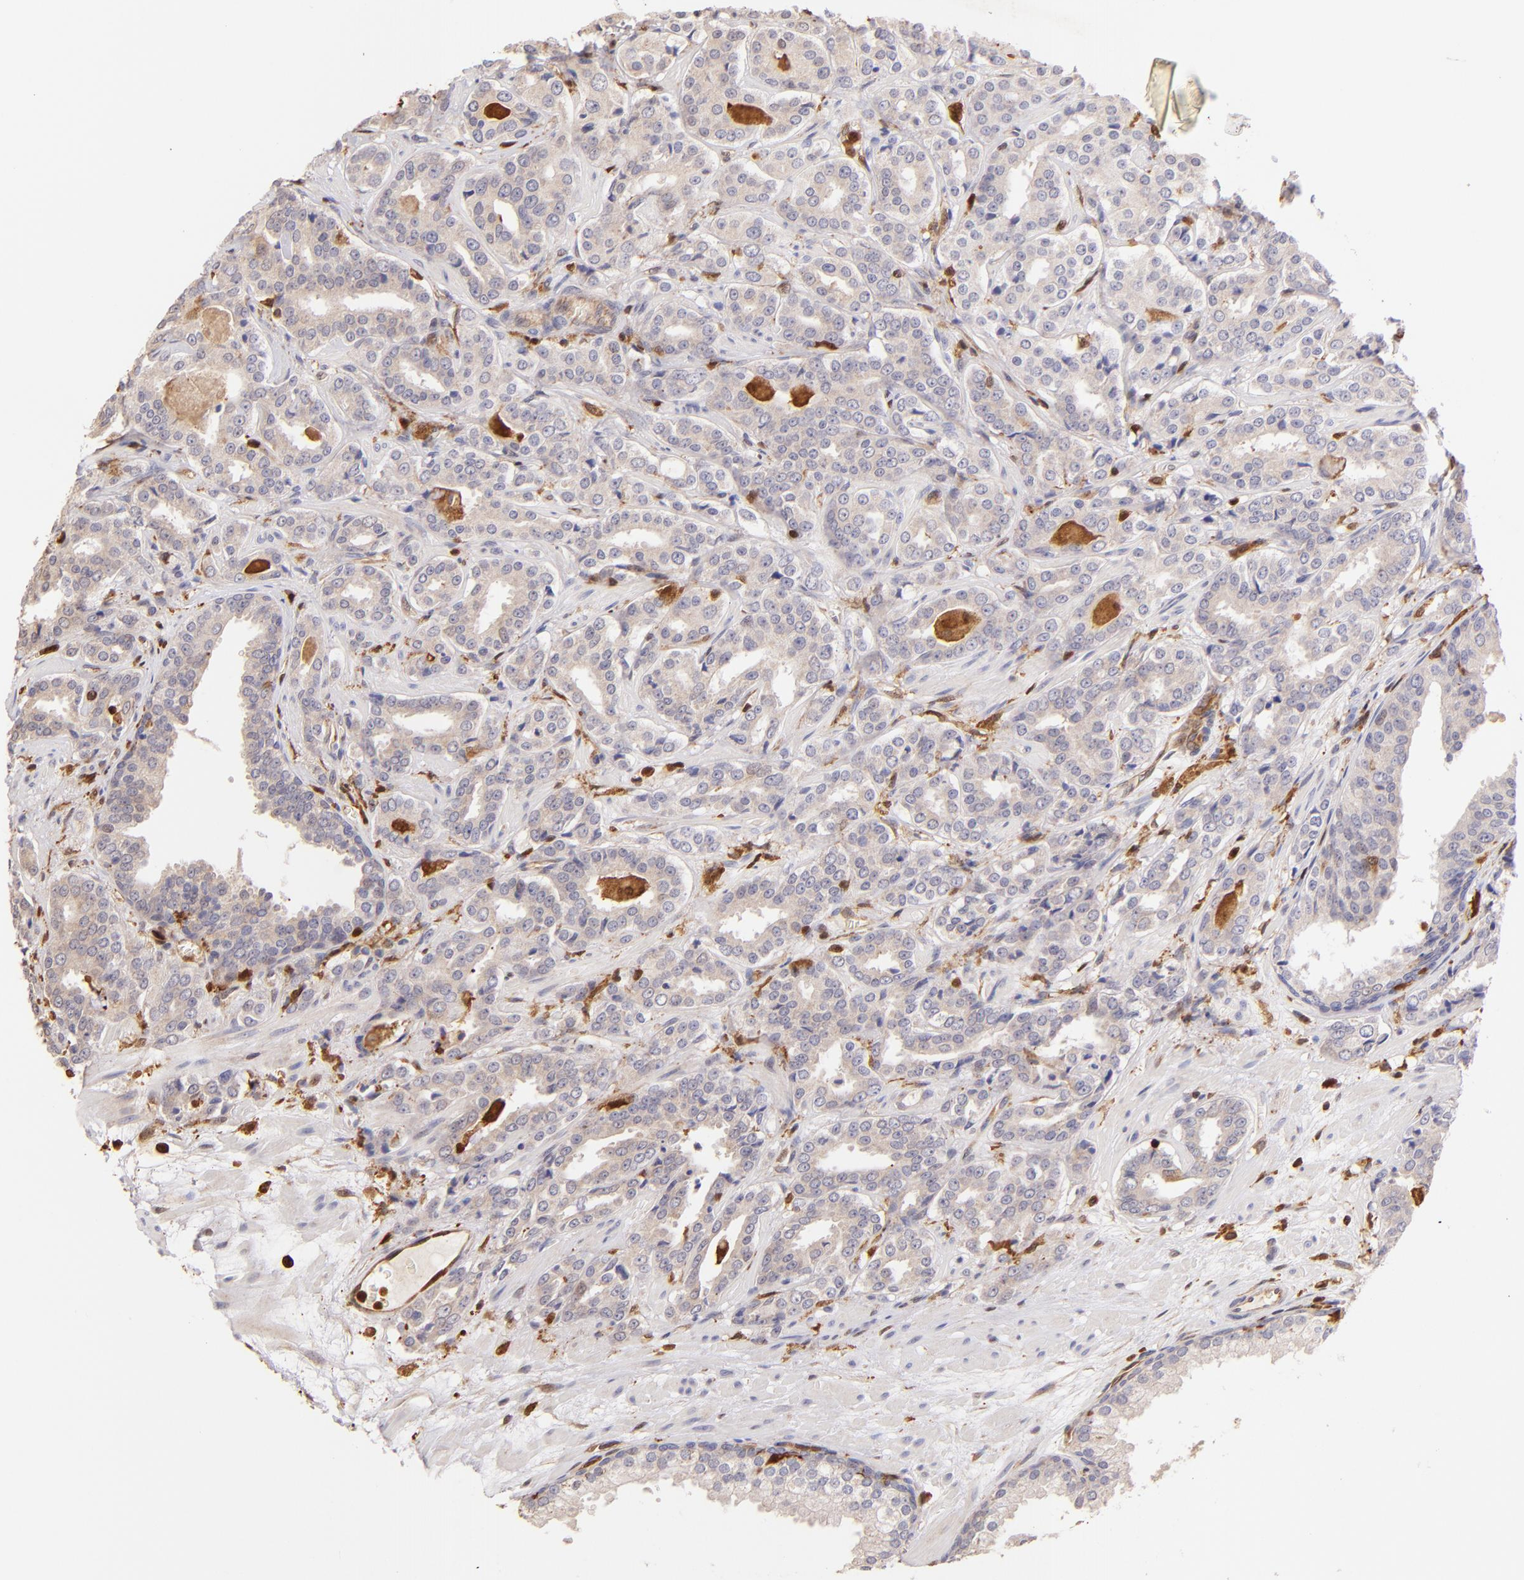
{"staining": {"intensity": "weak", "quantity": ">75%", "location": "cytoplasmic/membranous"}, "tissue": "prostate cancer", "cell_type": "Tumor cells", "image_type": "cancer", "snomed": [{"axis": "morphology", "description": "Adenocarcinoma, Medium grade"}, {"axis": "topography", "description": "Prostate"}], "caption": "Medium-grade adenocarcinoma (prostate) tissue shows weak cytoplasmic/membranous positivity in approximately >75% of tumor cells", "gene": "BTK", "patient": {"sex": "male", "age": 60}}